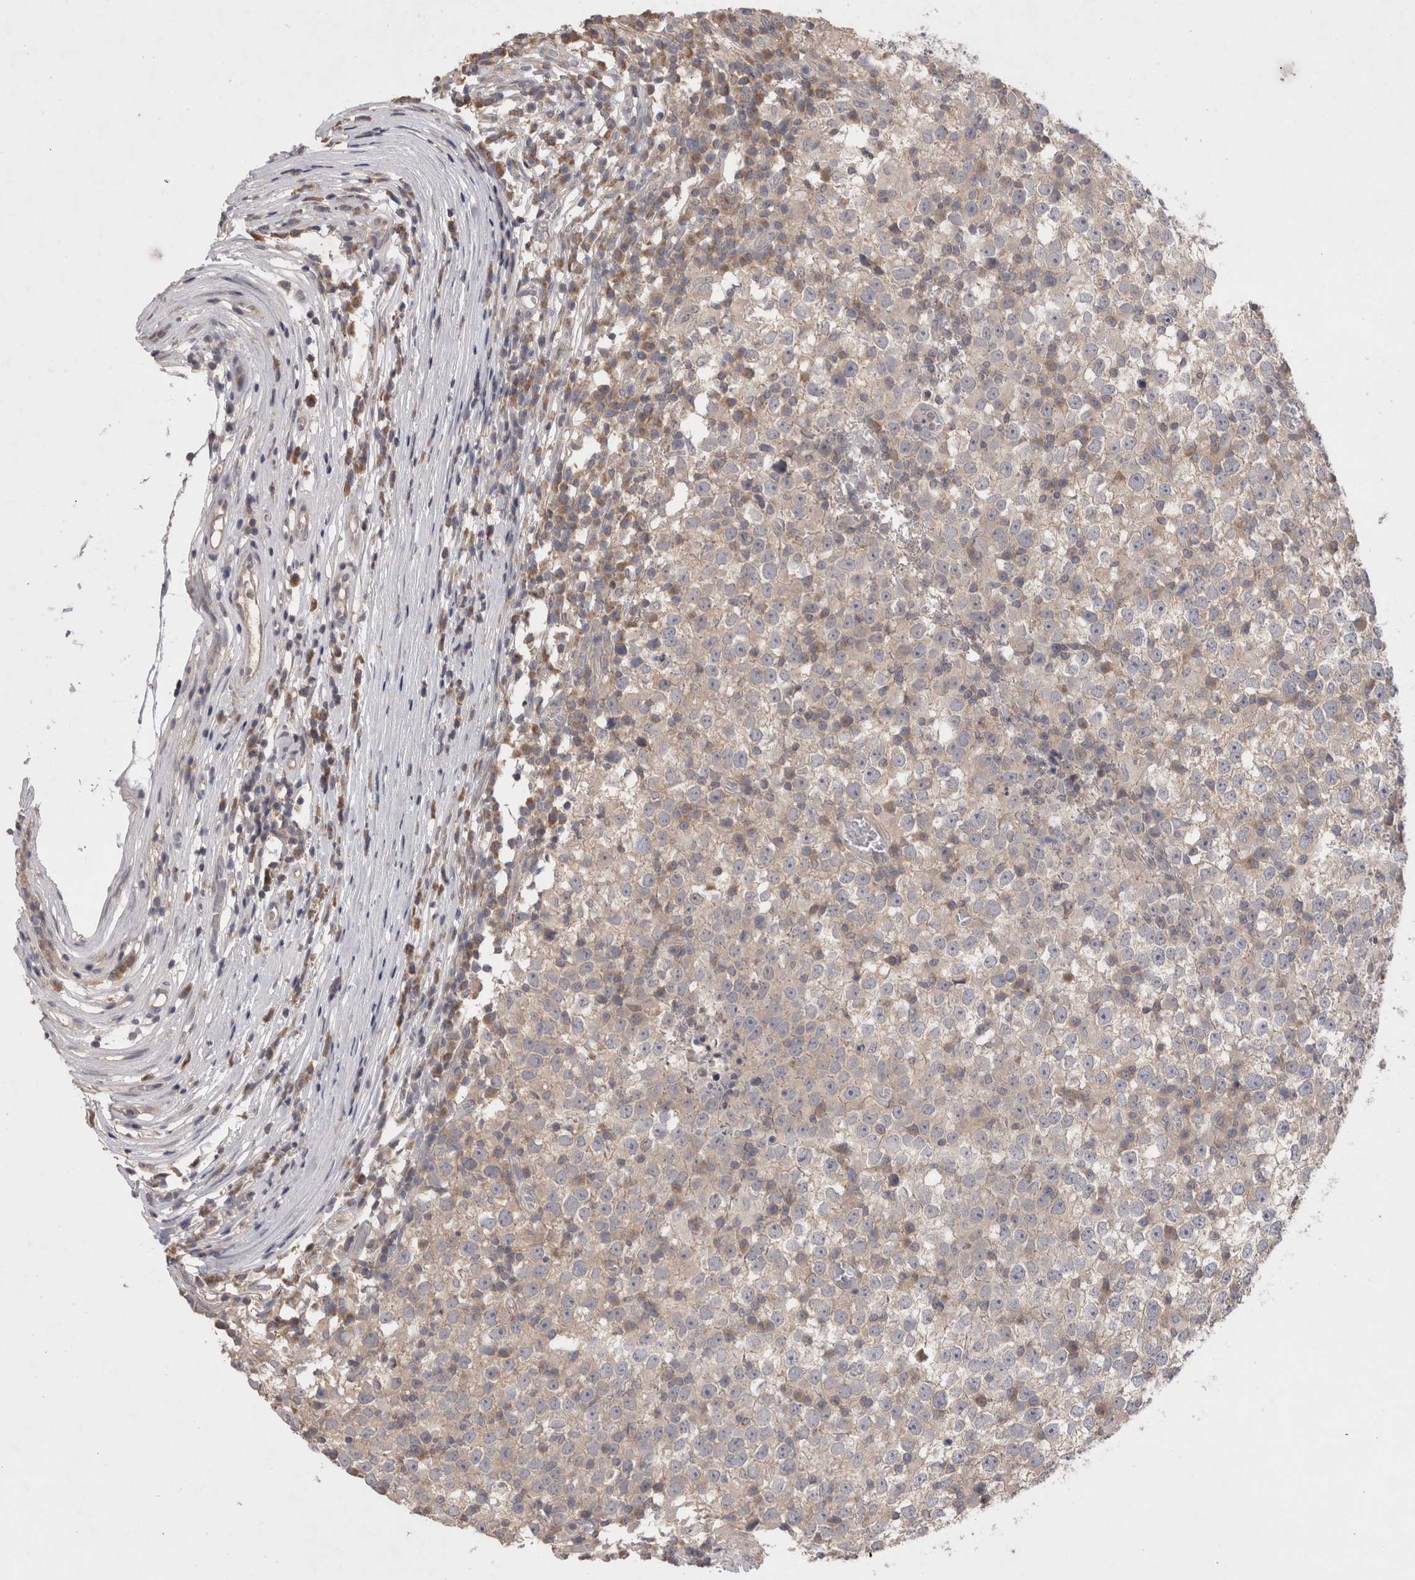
{"staining": {"intensity": "negative", "quantity": "none", "location": "none"}, "tissue": "testis cancer", "cell_type": "Tumor cells", "image_type": "cancer", "snomed": [{"axis": "morphology", "description": "Seminoma, NOS"}, {"axis": "topography", "description": "Testis"}], "caption": "An immunohistochemistry (IHC) histopathology image of testis seminoma is shown. There is no staining in tumor cells of testis seminoma.", "gene": "OTOR", "patient": {"sex": "male", "age": 65}}